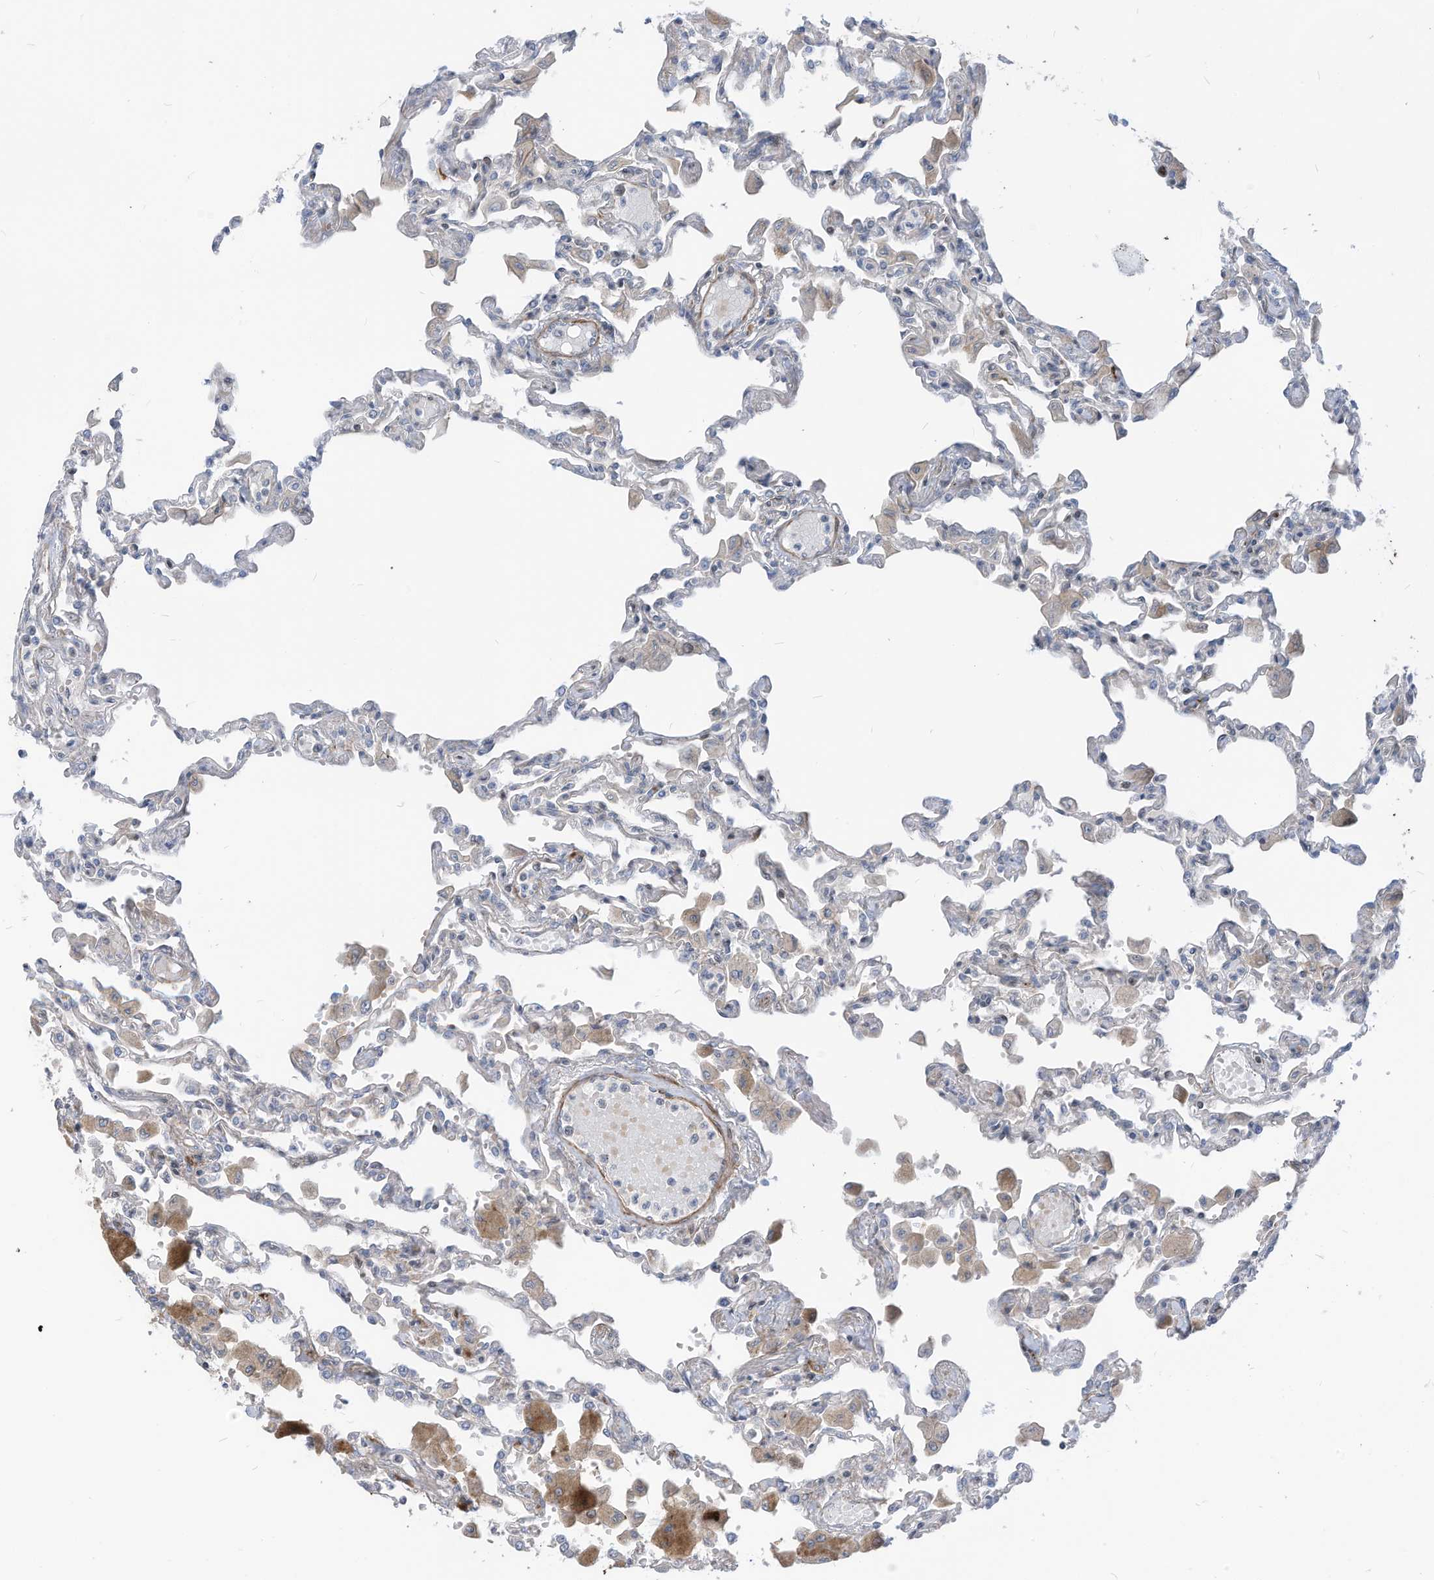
{"staining": {"intensity": "negative", "quantity": "none", "location": "none"}, "tissue": "lung", "cell_type": "Alveolar cells", "image_type": "normal", "snomed": [{"axis": "morphology", "description": "Normal tissue, NOS"}, {"axis": "topography", "description": "Bronchus"}, {"axis": "topography", "description": "Lung"}], "caption": "Human lung stained for a protein using immunohistochemistry displays no staining in alveolar cells.", "gene": "GPATCH3", "patient": {"sex": "female", "age": 49}}